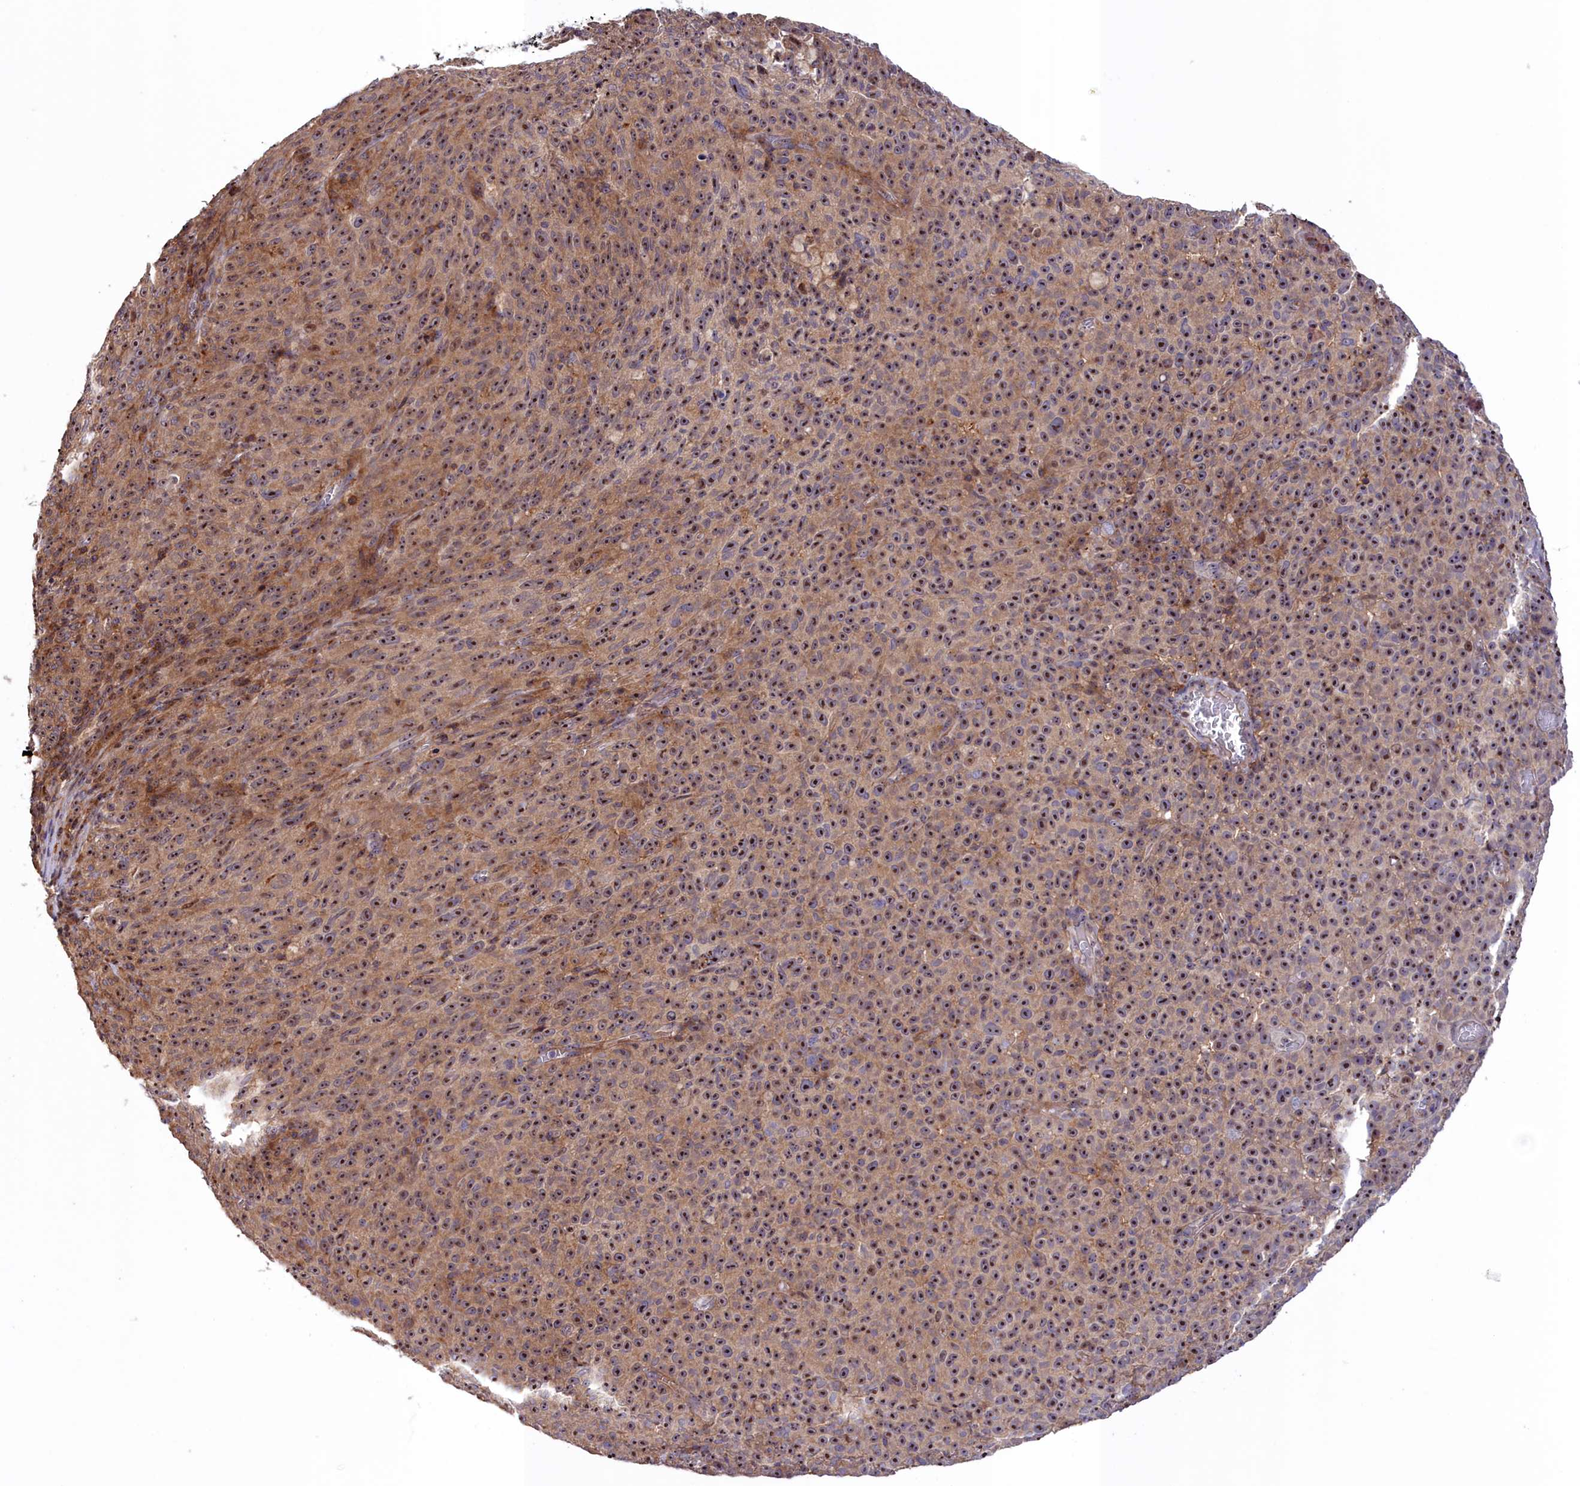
{"staining": {"intensity": "moderate", "quantity": ">75%", "location": "nuclear"}, "tissue": "melanoma", "cell_type": "Tumor cells", "image_type": "cancer", "snomed": [{"axis": "morphology", "description": "Malignant melanoma, NOS"}, {"axis": "topography", "description": "Skin"}], "caption": "A medium amount of moderate nuclear positivity is present in about >75% of tumor cells in malignant melanoma tissue.", "gene": "NEURL4", "patient": {"sex": "female", "age": 82}}